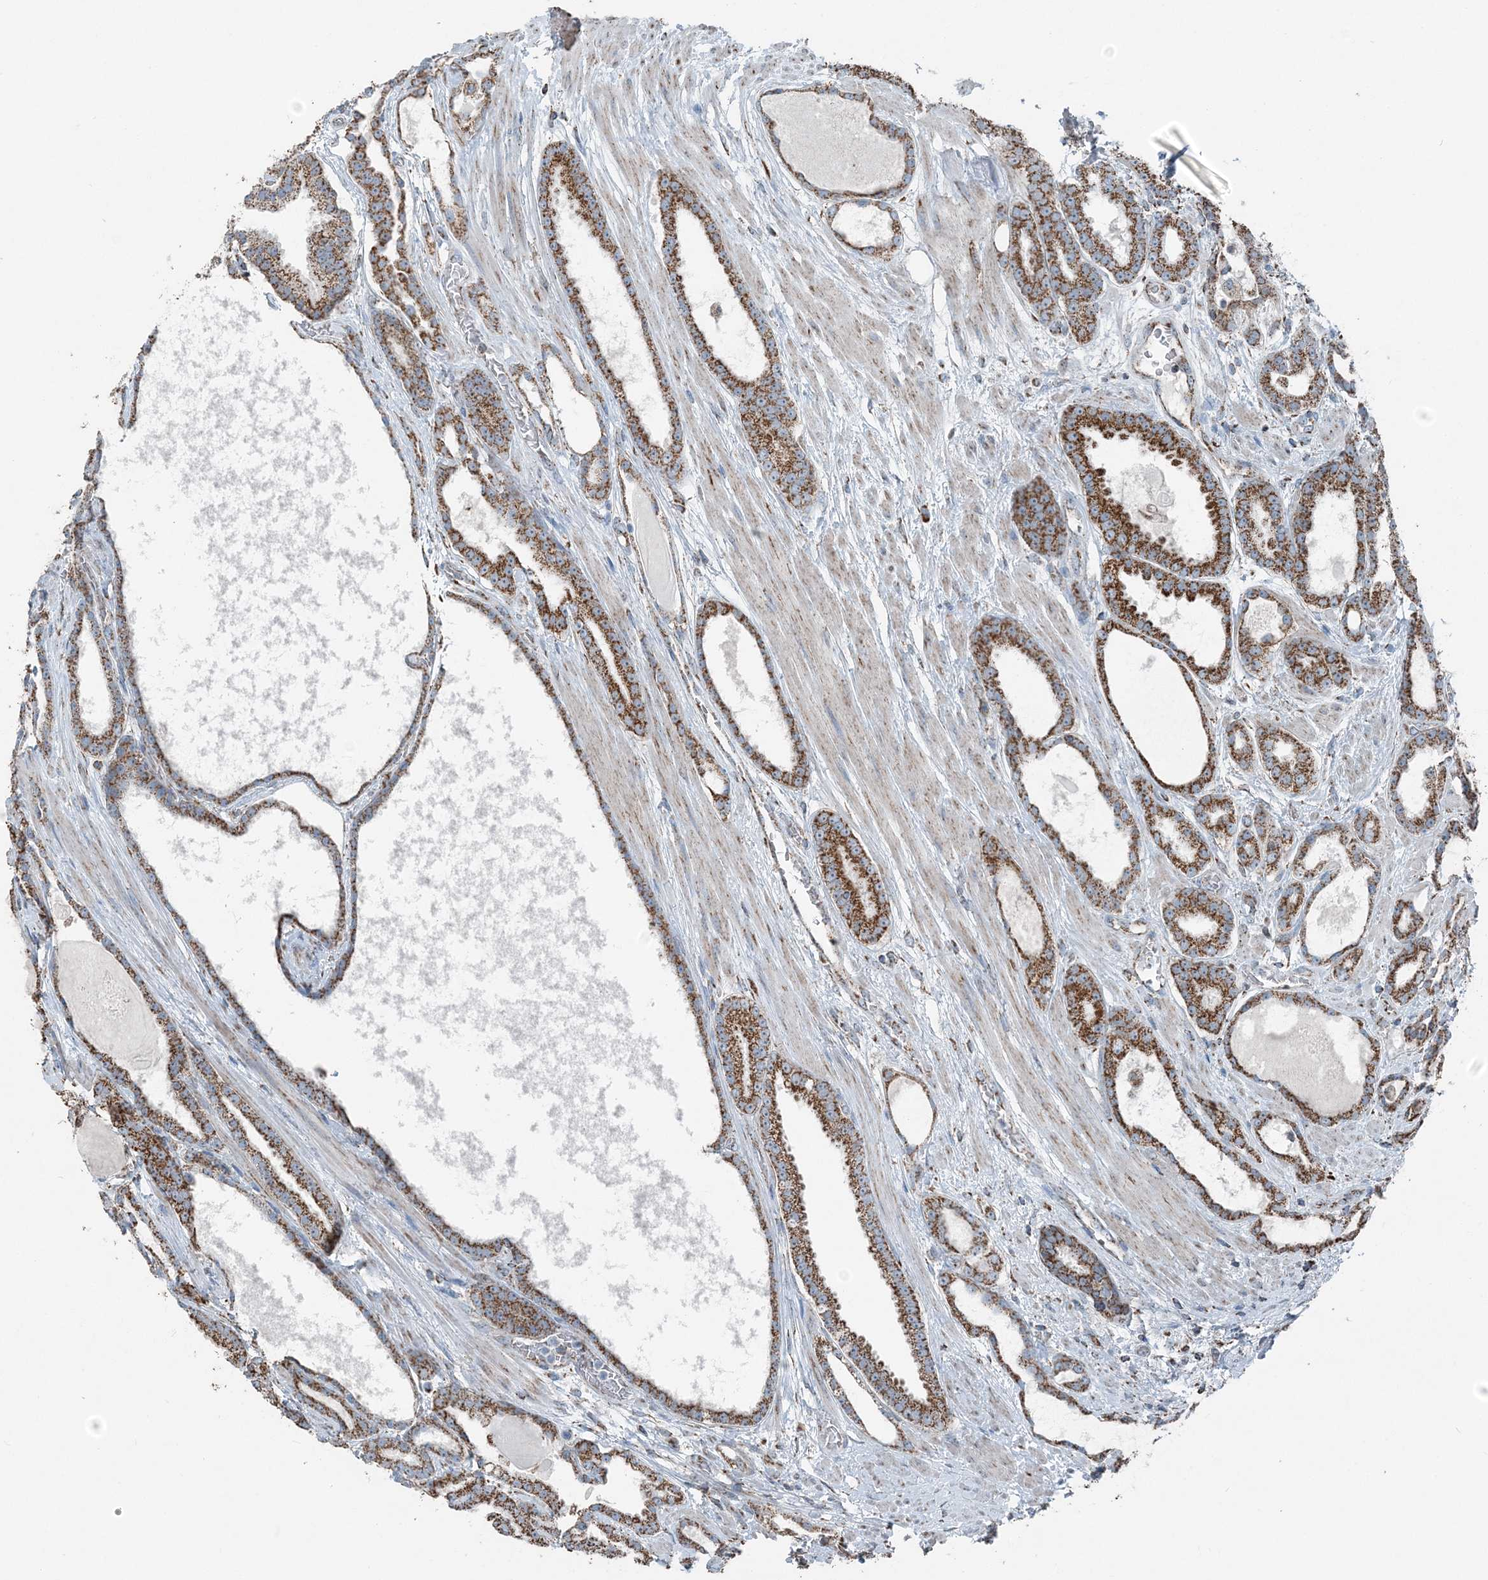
{"staining": {"intensity": "moderate", "quantity": ">75%", "location": "cytoplasmic/membranous"}, "tissue": "prostate cancer", "cell_type": "Tumor cells", "image_type": "cancer", "snomed": [{"axis": "morphology", "description": "Adenocarcinoma, High grade"}, {"axis": "topography", "description": "Prostate"}], "caption": "Immunohistochemistry (IHC) (DAB) staining of human prostate cancer (high-grade adenocarcinoma) demonstrates moderate cytoplasmic/membranous protein positivity in approximately >75% of tumor cells.", "gene": "SUCLG1", "patient": {"sex": "male", "age": 60}}